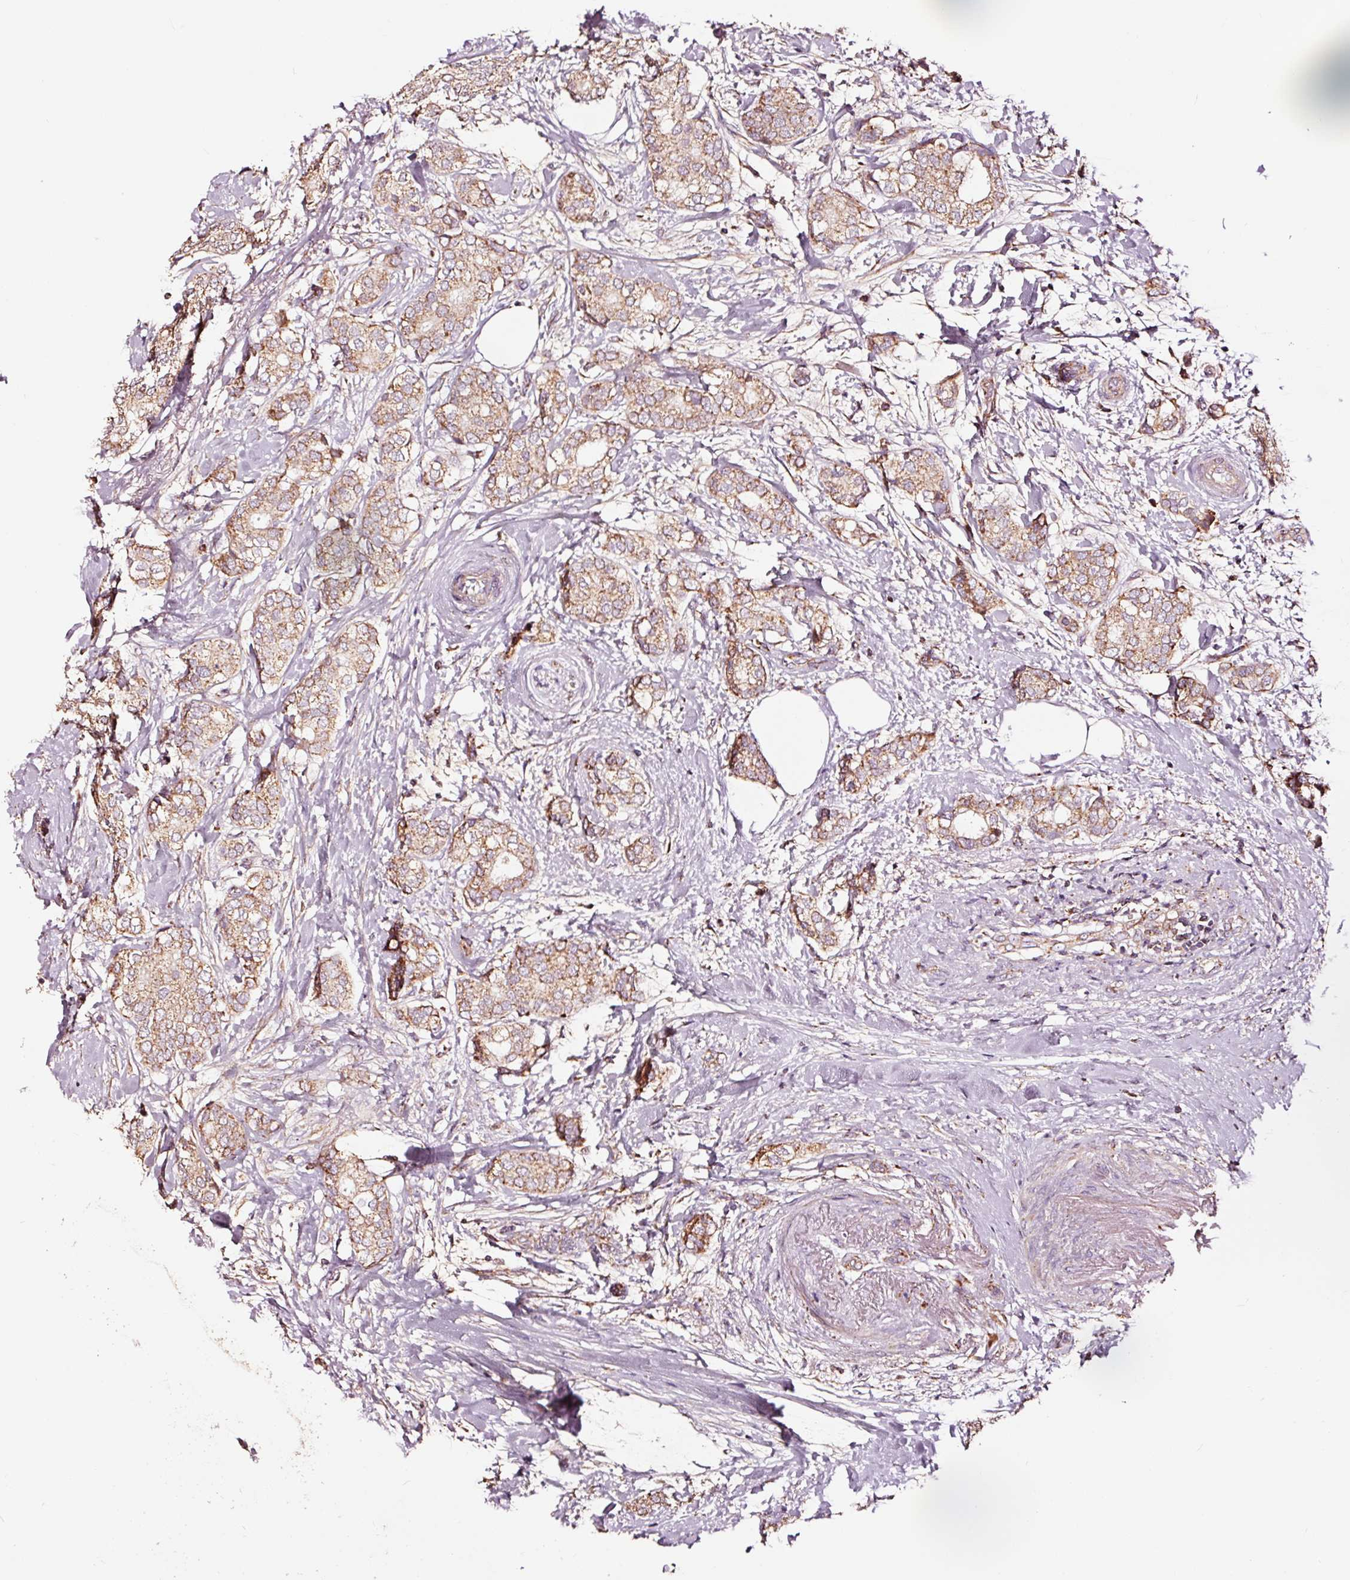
{"staining": {"intensity": "moderate", "quantity": ">75%", "location": "cytoplasmic/membranous"}, "tissue": "breast cancer", "cell_type": "Tumor cells", "image_type": "cancer", "snomed": [{"axis": "morphology", "description": "Duct carcinoma"}, {"axis": "topography", "description": "Breast"}], "caption": "DAB immunohistochemical staining of breast intraductal carcinoma demonstrates moderate cytoplasmic/membranous protein staining in about >75% of tumor cells.", "gene": "TPM1", "patient": {"sex": "female", "age": 73}}